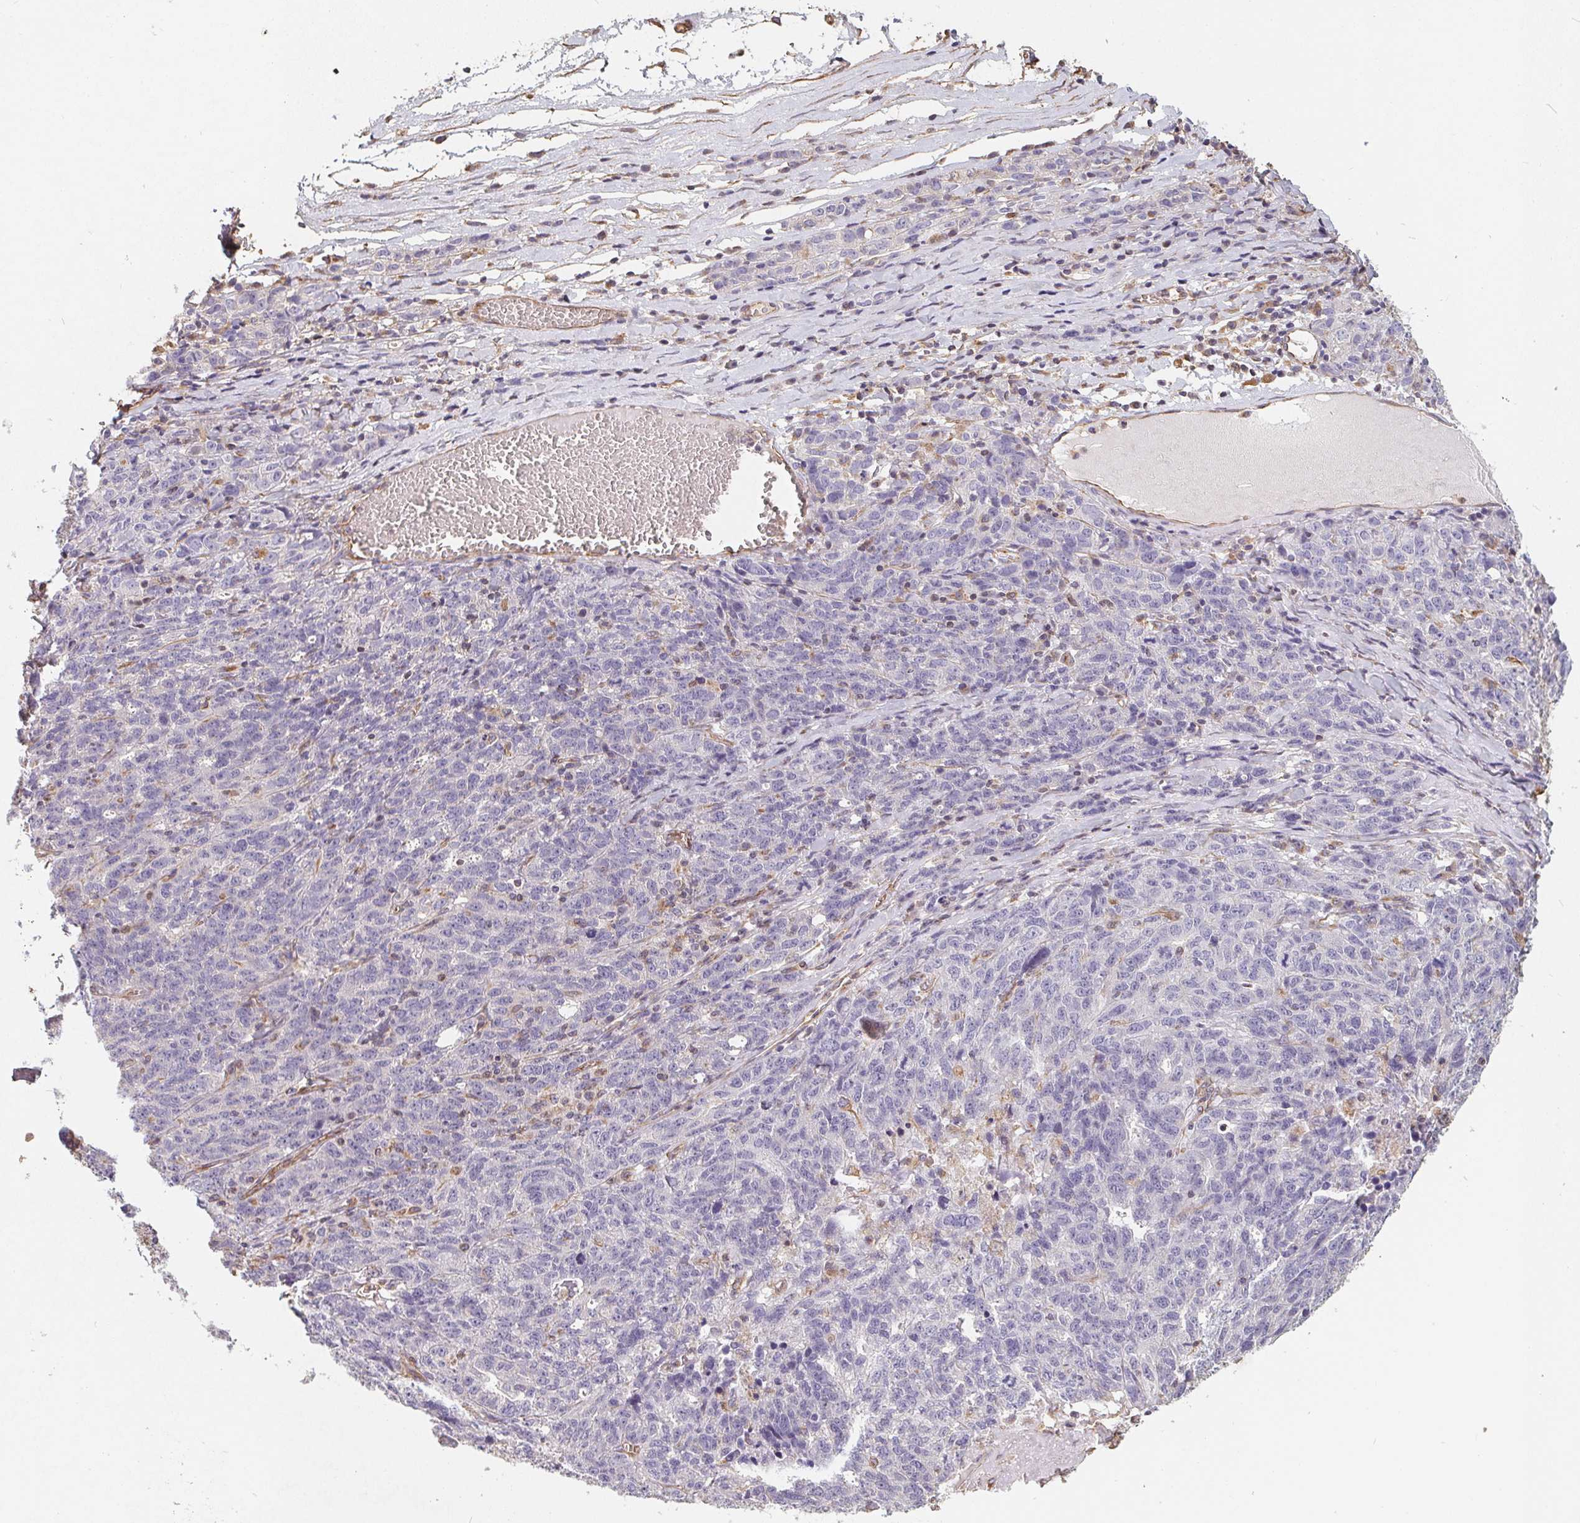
{"staining": {"intensity": "negative", "quantity": "none", "location": "none"}, "tissue": "ovarian cancer", "cell_type": "Tumor cells", "image_type": "cancer", "snomed": [{"axis": "morphology", "description": "Cystadenocarcinoma, serous, NOS"}, {"axis": "topography", "description": "Ovary"}], "caption": "Immunohistochemistry image of neoplastic tissue: ovarian serous cystadenocarcinoma stained with DAB demonstrates no significant protein expression in tumor cells.", "gene": "TBKBP1", "patient": {"sex": "female", "age": 71}}